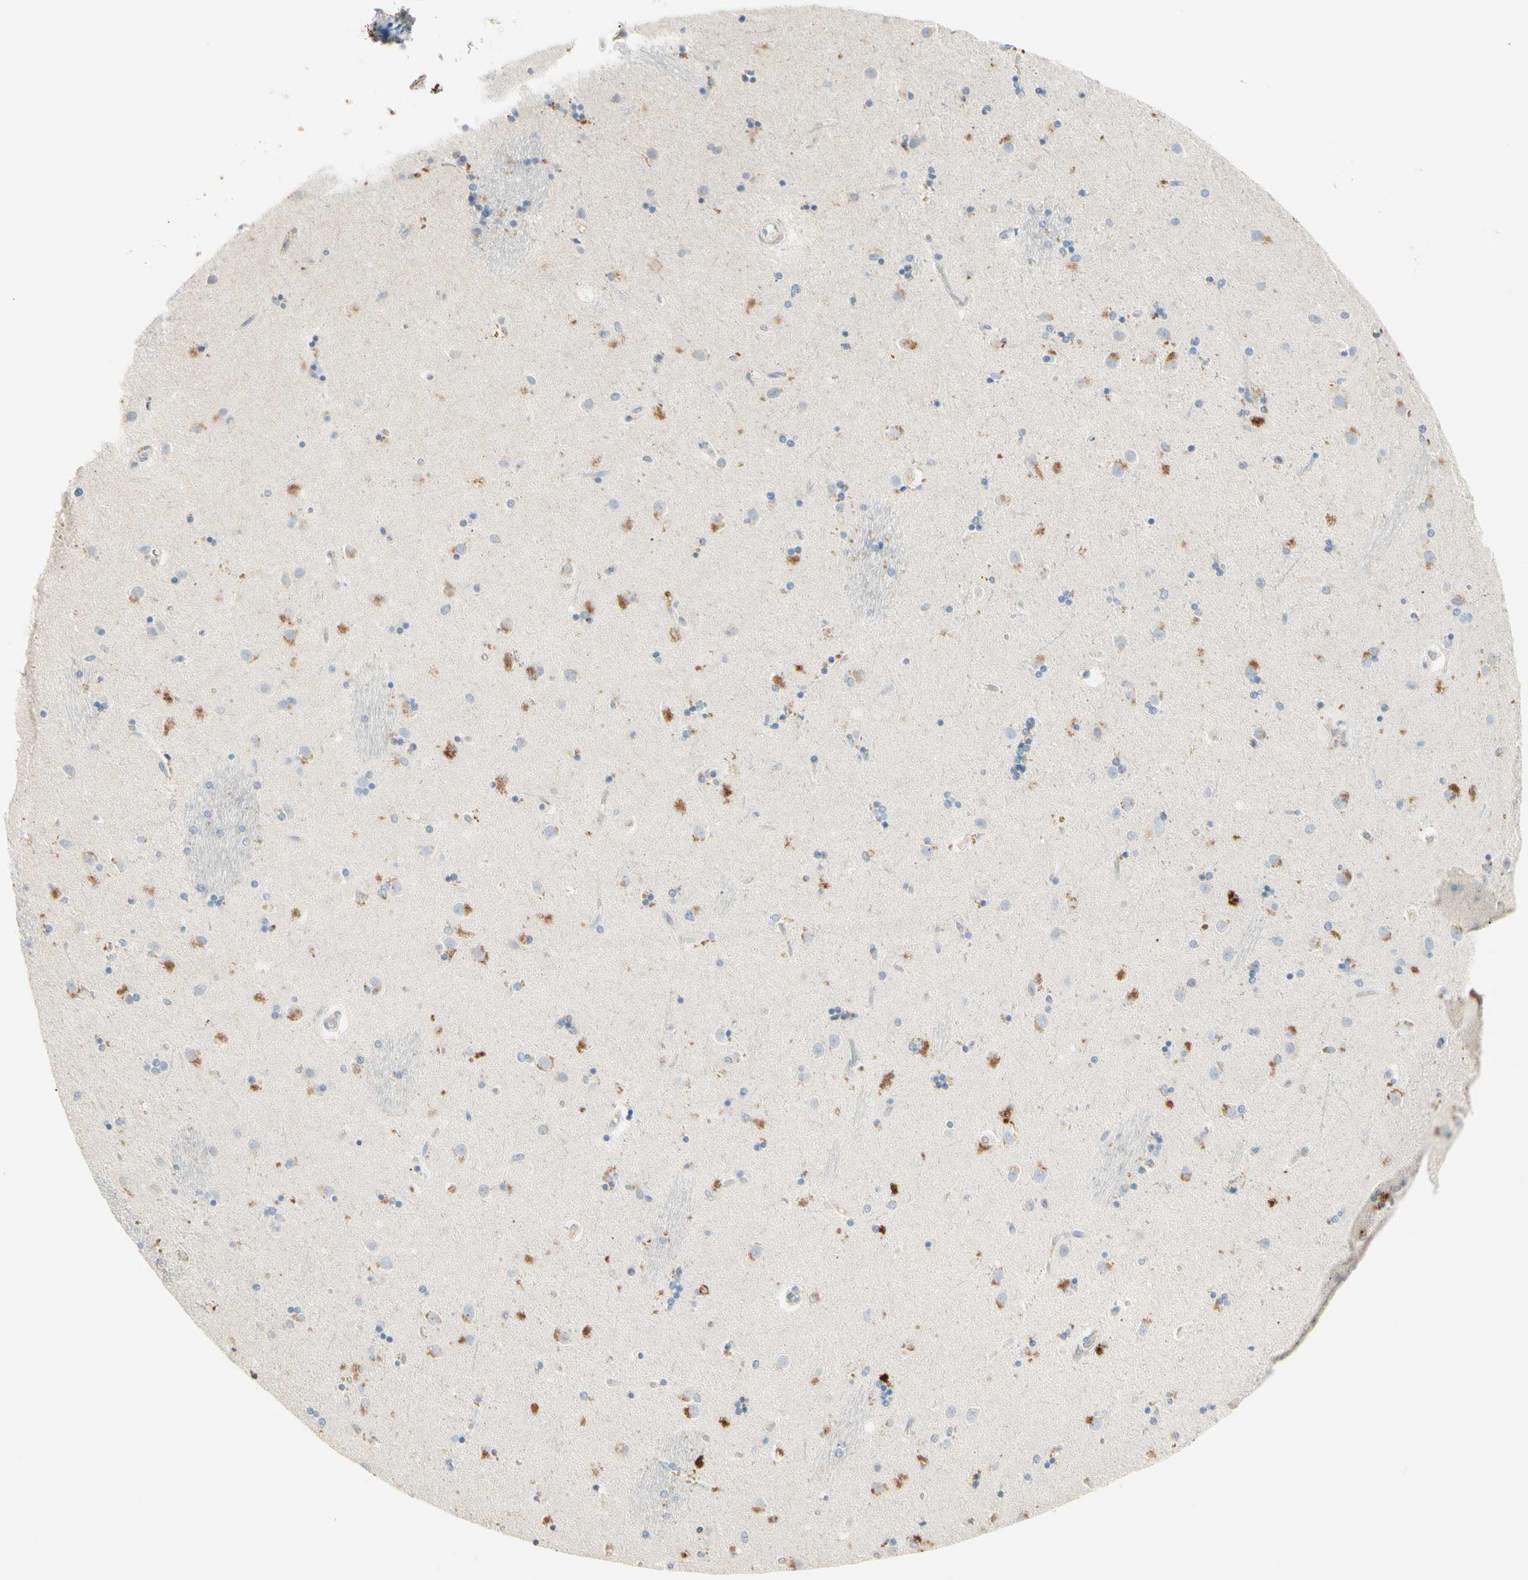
{"staining": {"intensity": "moderate", "quantity": "<25%", "location": "cytoplasmic/membranous"}, "tissue": "caudate", "cell_type": "Glial cells", "image_type": "normal", "snomed": [{"axis": "morphology", "description": "Normal tissue, NOS"}, {"axis": "topography", "description": "Lateral ventricle wall"}], "caption": "An IHC histopathology image of unremarkable tissue is shown. Protein staining in brown shows moderate cytoplasmic/membranous positivity in caudate within glial cells.", "gene": "ALDH18A1", "patient": {"sex": "female", "age": 54}}